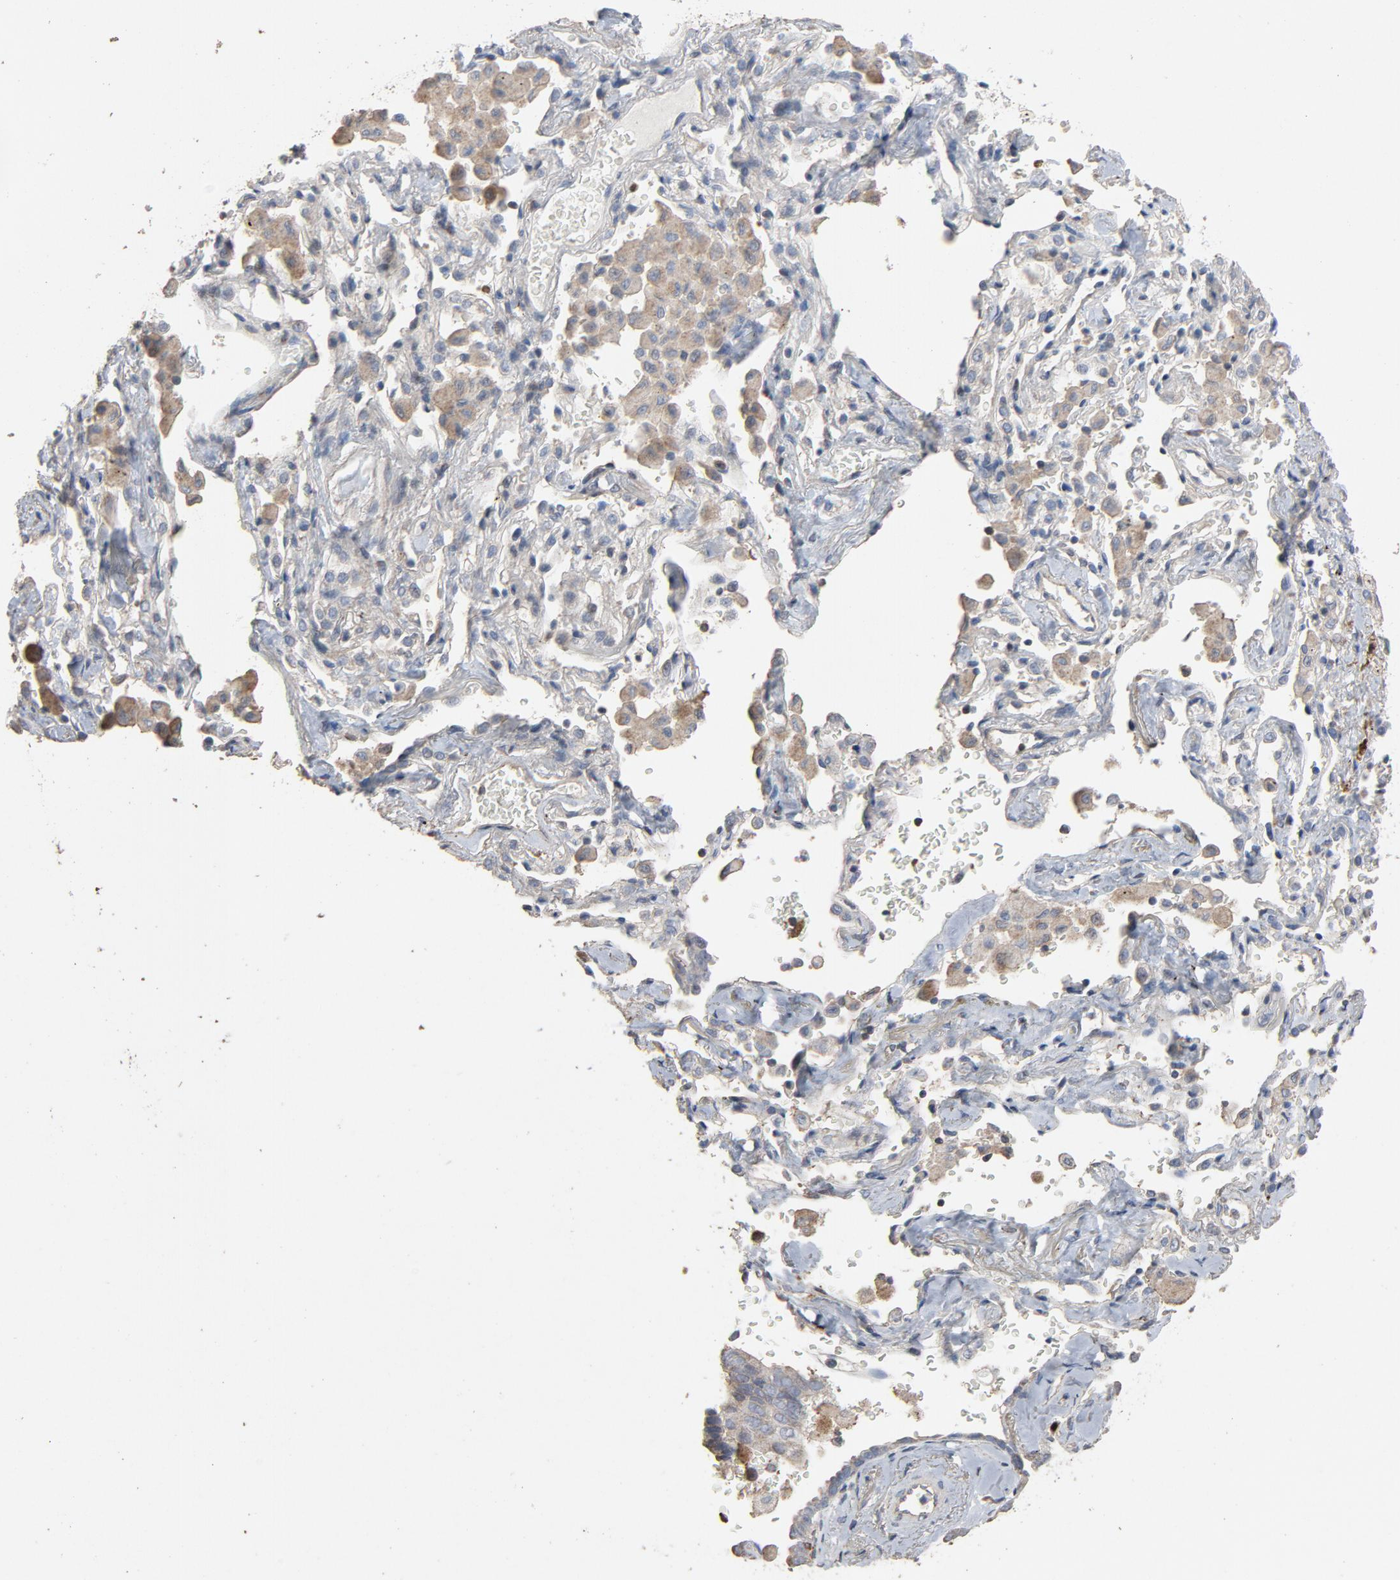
{"staining": {"intensity": "weak", "quantity": "25%-75%", "location": "cytoplasmic/membranous"}, "tissue": "lung cancer", "cell_type": "Tumor cells", "image_type": "cancer", "snomed": [{"axis": "morphology", "description": "Adenocarcinoma, NOS"}, {"axis": "topography", "description": "Lung"}], "caption": "Lung adenocarcinoma stained for a protein (brown) reveals weak cytoplasmic/membranous positive positivity in about 25%-75% of tumor cells.", "gene": "CDK6", "patient": {"sex": "female", "age": 64}}